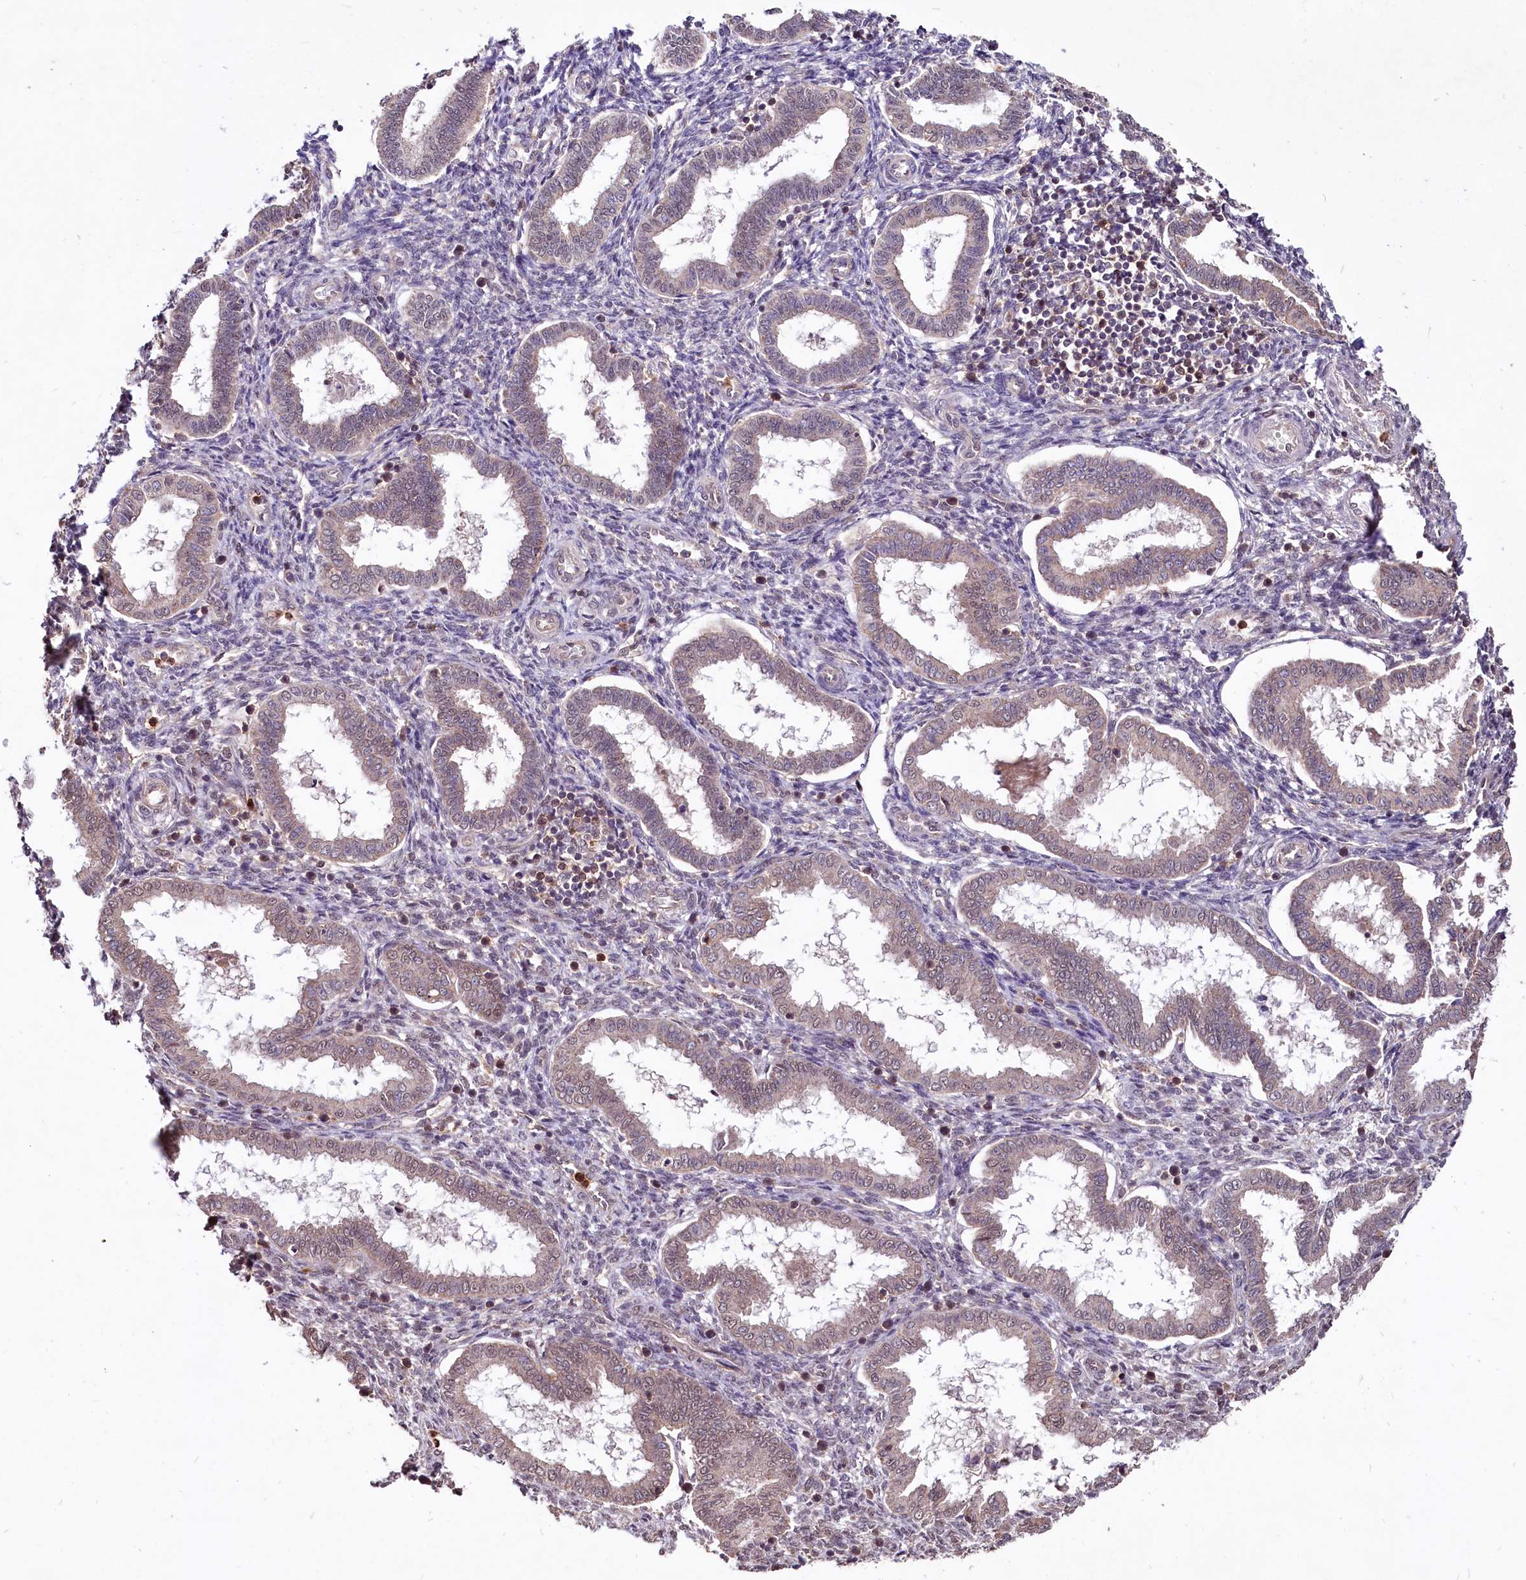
{"staining": {"intensity": "negative", "quantity": "none", "location": "none"}, "tissue": "endometrium", "cell_type": "Cells in endometrial stroma", "image_type": "normal", "snomed": [{"axis": "morphology", "description": "Normal tissue, NOS"}, {"axis": "topography", "description": "Endometrium"}], "caption": "The immunohistochemistry (IHC) photomicrograph has no significant positivity in cells in endometrial stroma of endometrium. Nuclei are stained in blue.", "gene": "KLRB1", "patient": {"sex": "female", "age": 24}}